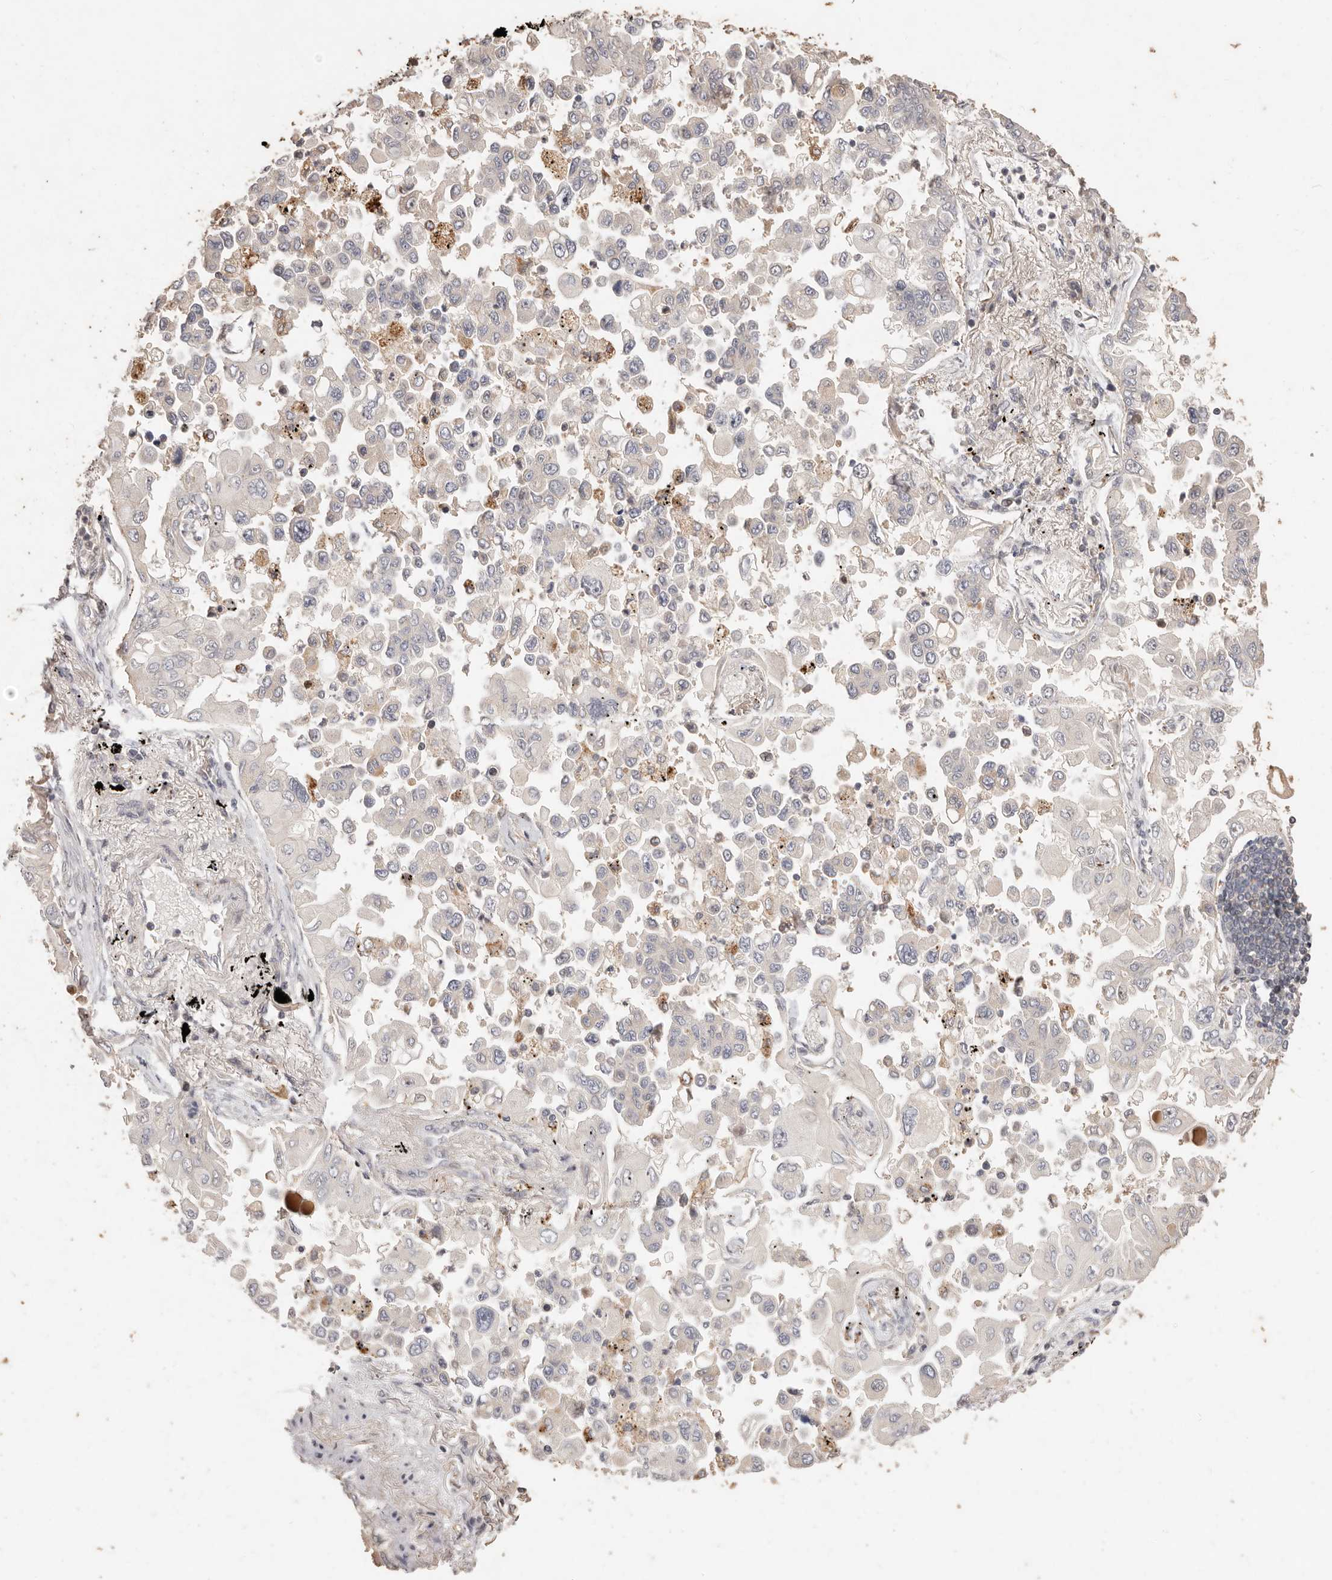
{"staining": {"intensity": "negative", "quantity": "none", "location": "none"}, "tissue": "lung cancer", "cell_type": "Tumor cells", "image_type": "cancer", "snomed": [{"axis": "morphology", "description": "Adenocarcinoma, NOS"}, {"axis": "topography", "description": "Lung"}], "caption": "This micrograph is of adenocarcinoma (lung) stained with immunohistochemistry to label a protein in brown with the nuclei are counter-stained blue. There is no positivity in tumor cells.", "gene": "KIF9", "patient": {"sex": "female", "age": 67}}